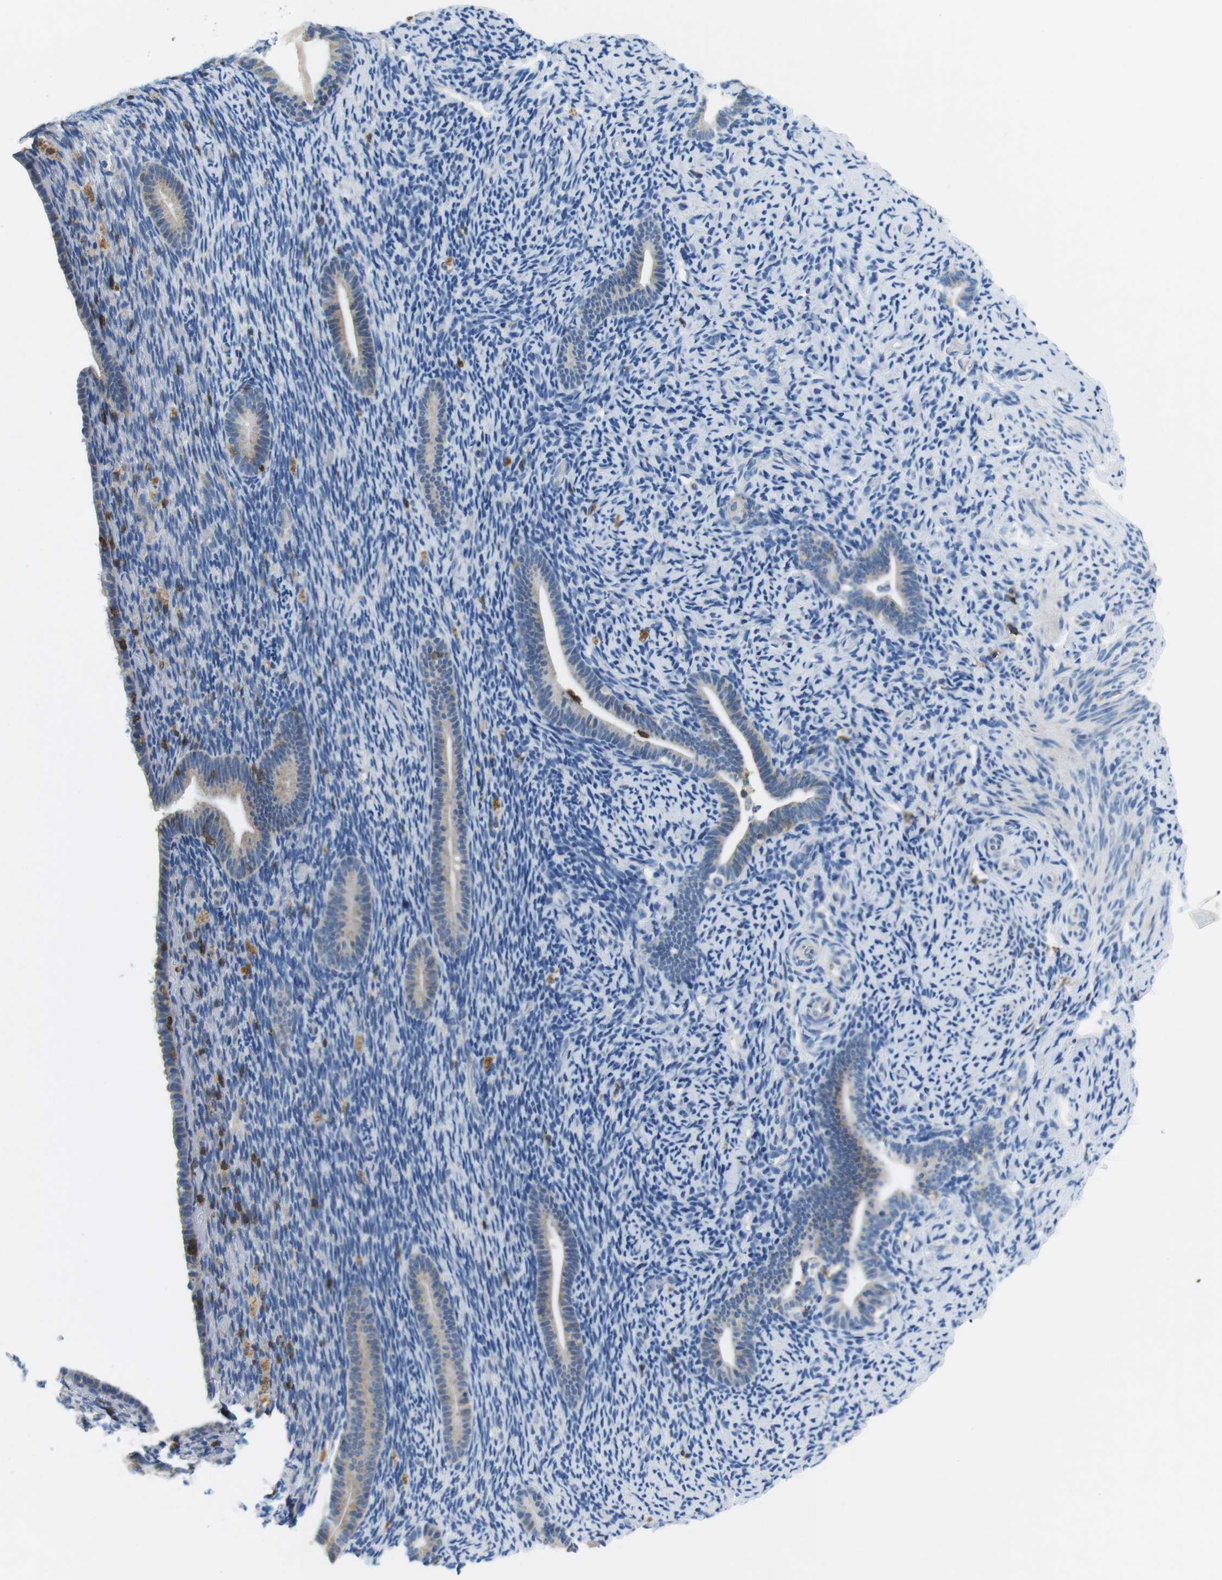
{"staining": {"intensity": "negative", "quantity": "none", "location": "none"}, "tissue": "endometrium", "cell_type": "Cells in endometrial stroma", "image_type": "normal", "snomed": [{"axis": "morphology", "description": "Normal tissue, NOS"}, {"axis": "topography", "description": "Endometrium"}], "caption": "Immunohistochemical staining of benign human endometrium exhibits no significant positivity in cells in endometrial stroma. Brightfield microscopy of IHC stained with DAB (3,3'-diaminobenzidine) (brown) and hematoxylin (blue), captured at high magnification.", "gene": "CD6", "patient": {"sex": "female", "age": 51}}